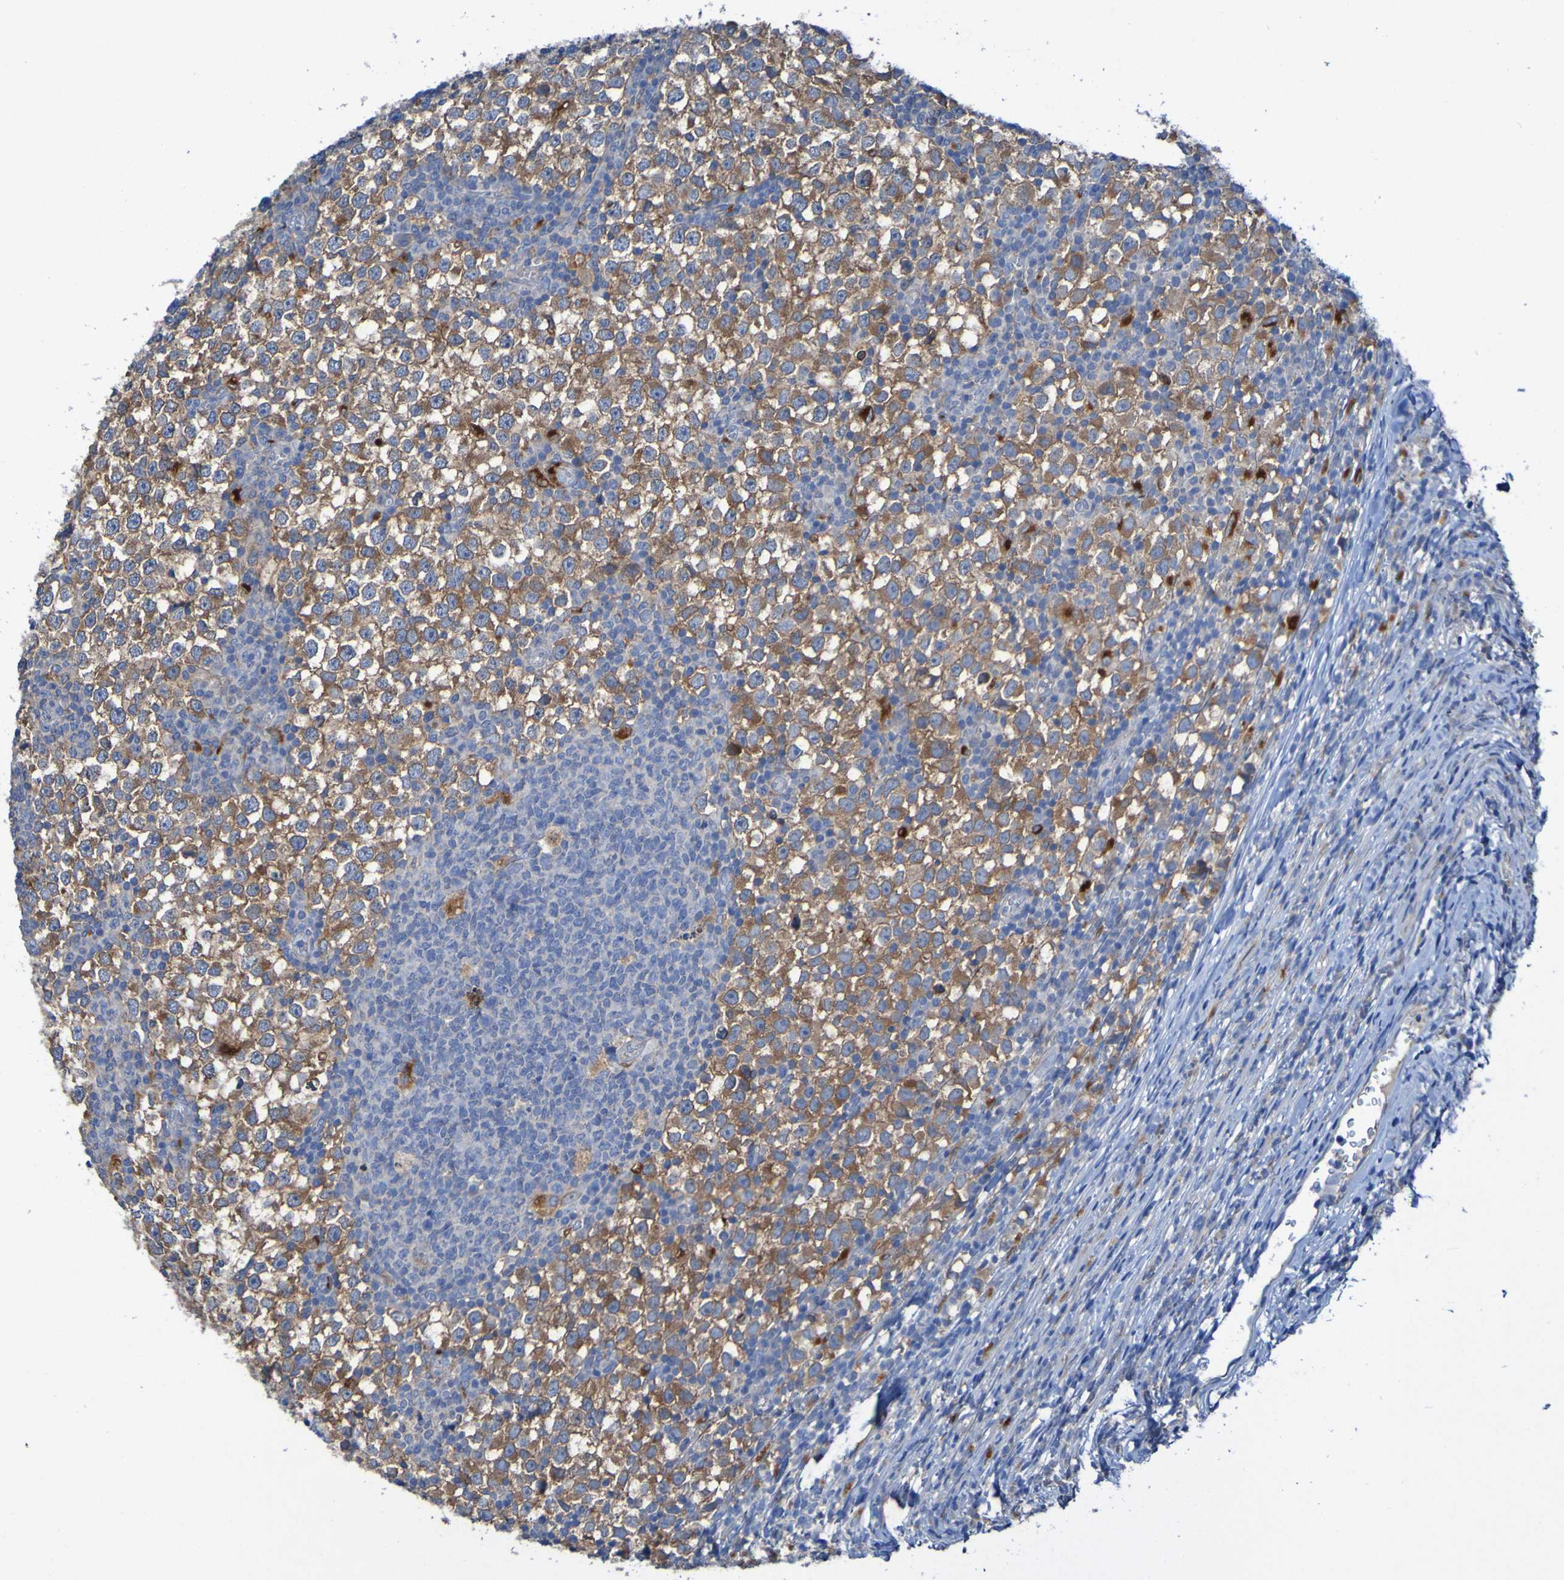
{"staining": {"intensity": "moderate", "quantity": ">75%", "location": "cytoplasmic/membranous"}, "tissue": "testis cancer", "cell_type": "Tumor cells", "image_type": "cancer", "snomed": [{"axis": "morphology", "description": "Seminoma, NOS"}, {"axis": "topography", "description": "Testis"}], "caption": "The photomicrograph reveals staining of testis cancer, revealing moderate cytoplasmic/membranous protein staining (brown color) within tumor cells. (Brightfield microscopy of DAB IHC at high magnification).", "gene": "ARHGEF16", "patient": {"sex": "male", "age": 65}}